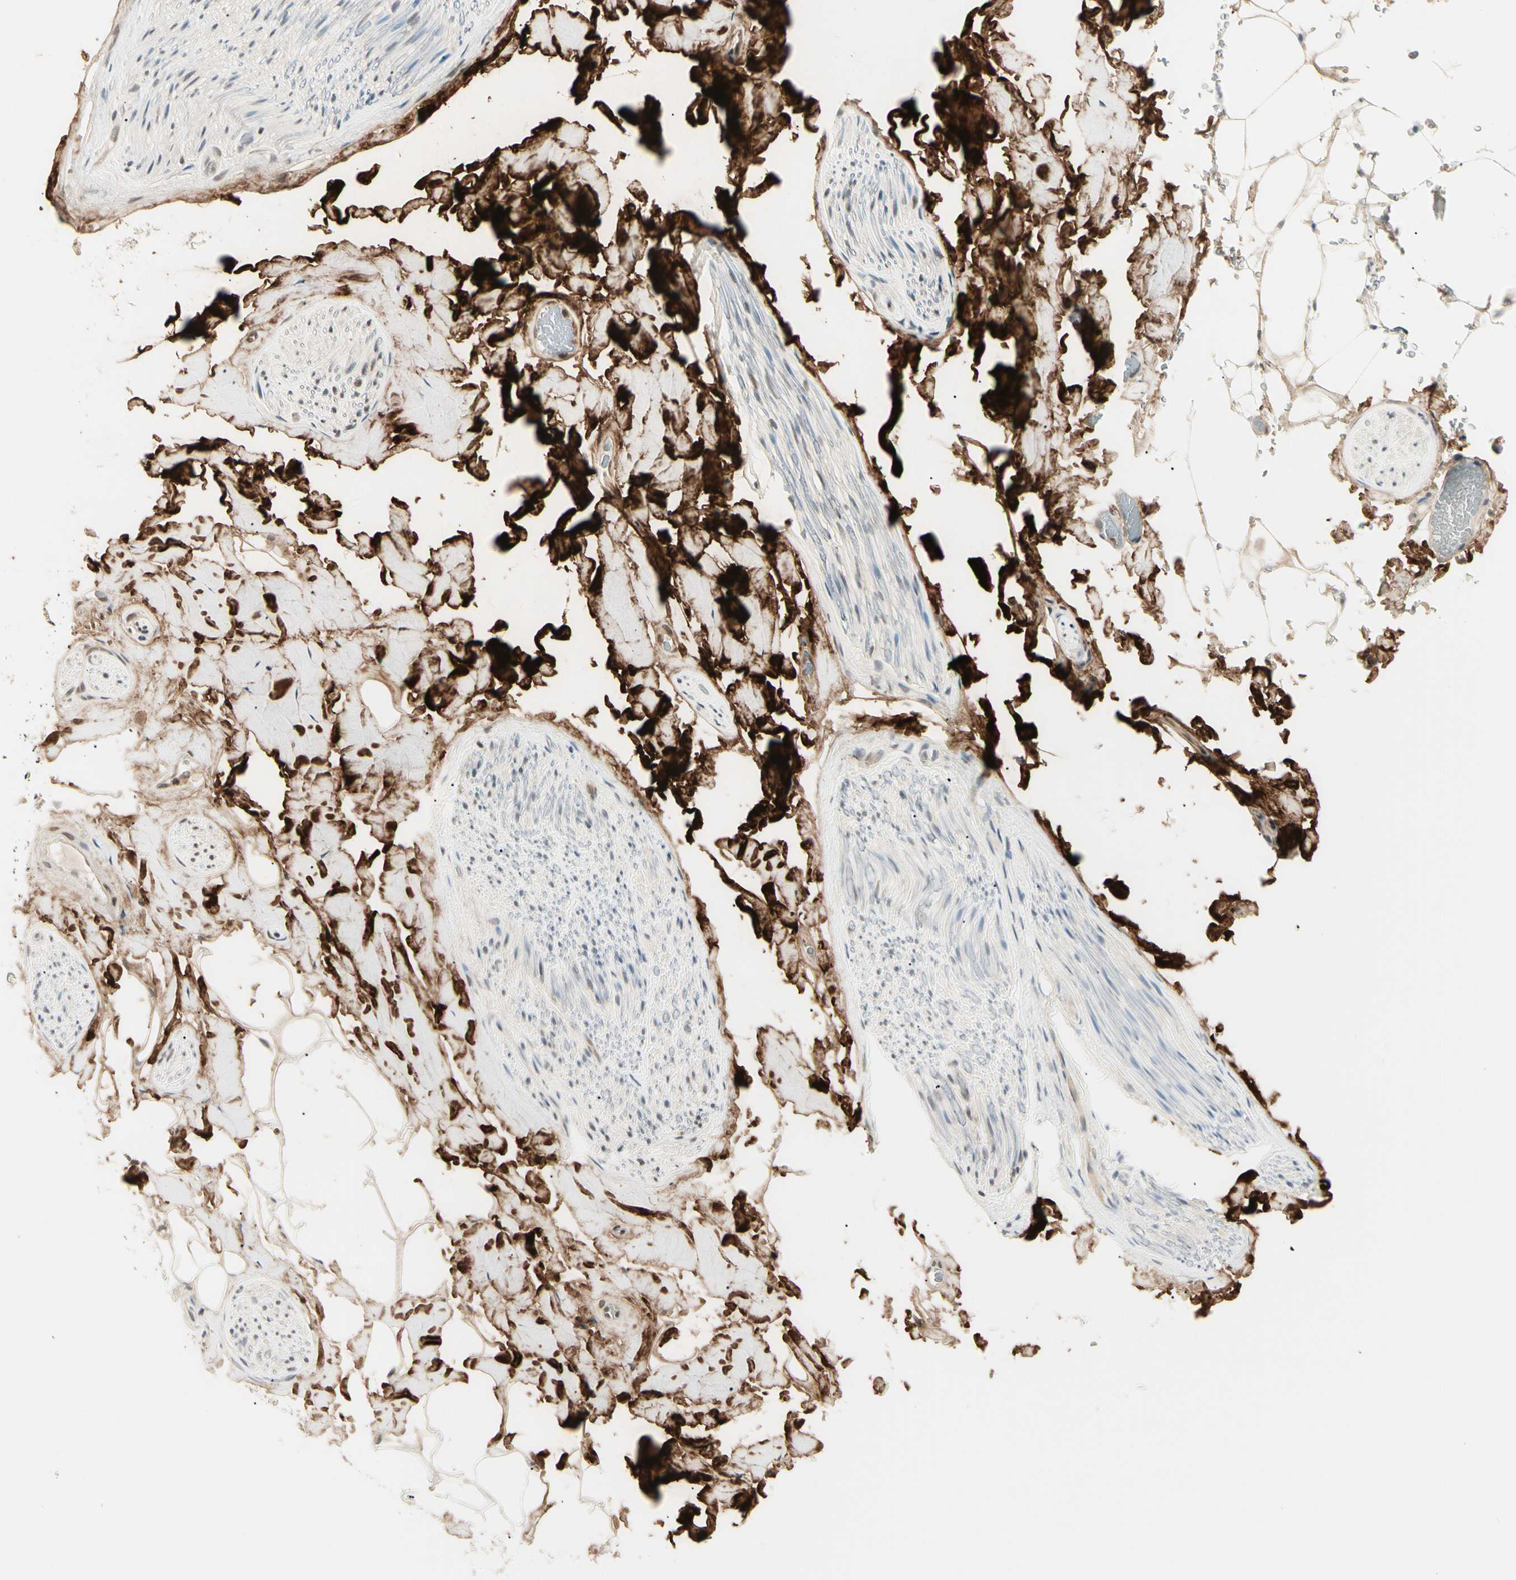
{"staining": {"intensity": "weak", "quantity": "25%-75%", "location": "cytoplasmic/membranous"}, "tissue": "adipose tissue", "cell_type": "Adipocytes", "image_type": "normal", "snomed": [{"axis": "morphology", "description": "Normal tissue, NOS"}, {"axis": "topography", "description": "Peripheral nerve tissue"}], "caption": "A histopathology image showing weak cytoplasmic/membranous staining in about 25%-75% of adipocytes in normal adipose tissue, as visualized by brown immunohistochemical staining.", "gene": "ASPN", "patient": {"sex": "male", "age": 70}}